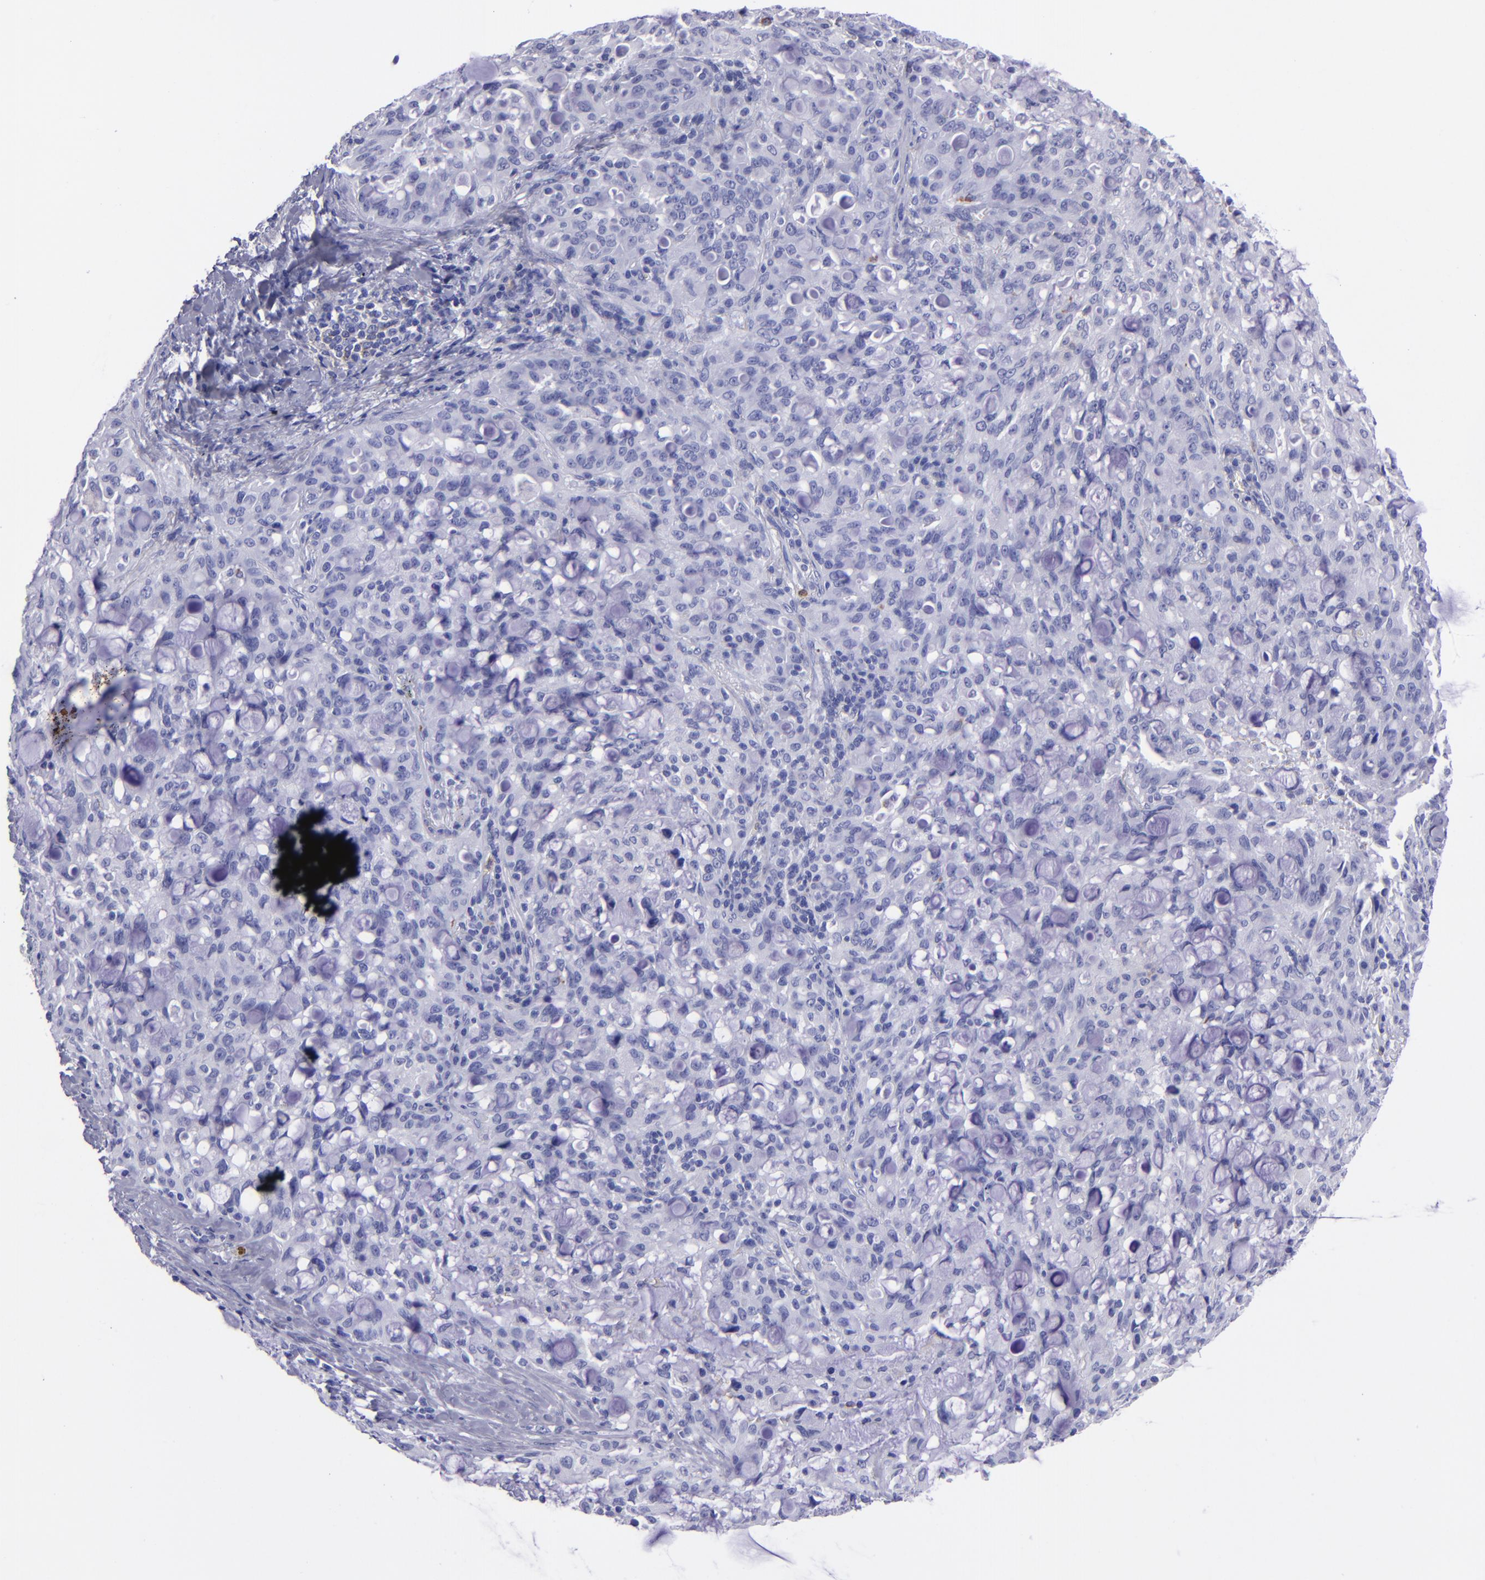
{"staining": {"intensity": "negative", "quantity": "none", "location": "none"}, "tissue": "lung cancer", "cell_type": "Tumor cells", "image_type": "cancer", "snomed": [{"axis": "morphology", "description": "Adenocarcinoma, NOS"}, {"axis": "topography", "description": "Lung"}], "caption": "Micrograph shows no protein expression in tumor cells of adenocarcinoma (lung) tissue. (DAB immunohistochemistry (IHC), high magnification).", "gene": "CR1", "patient": {"sex": "female", "age": 44}}